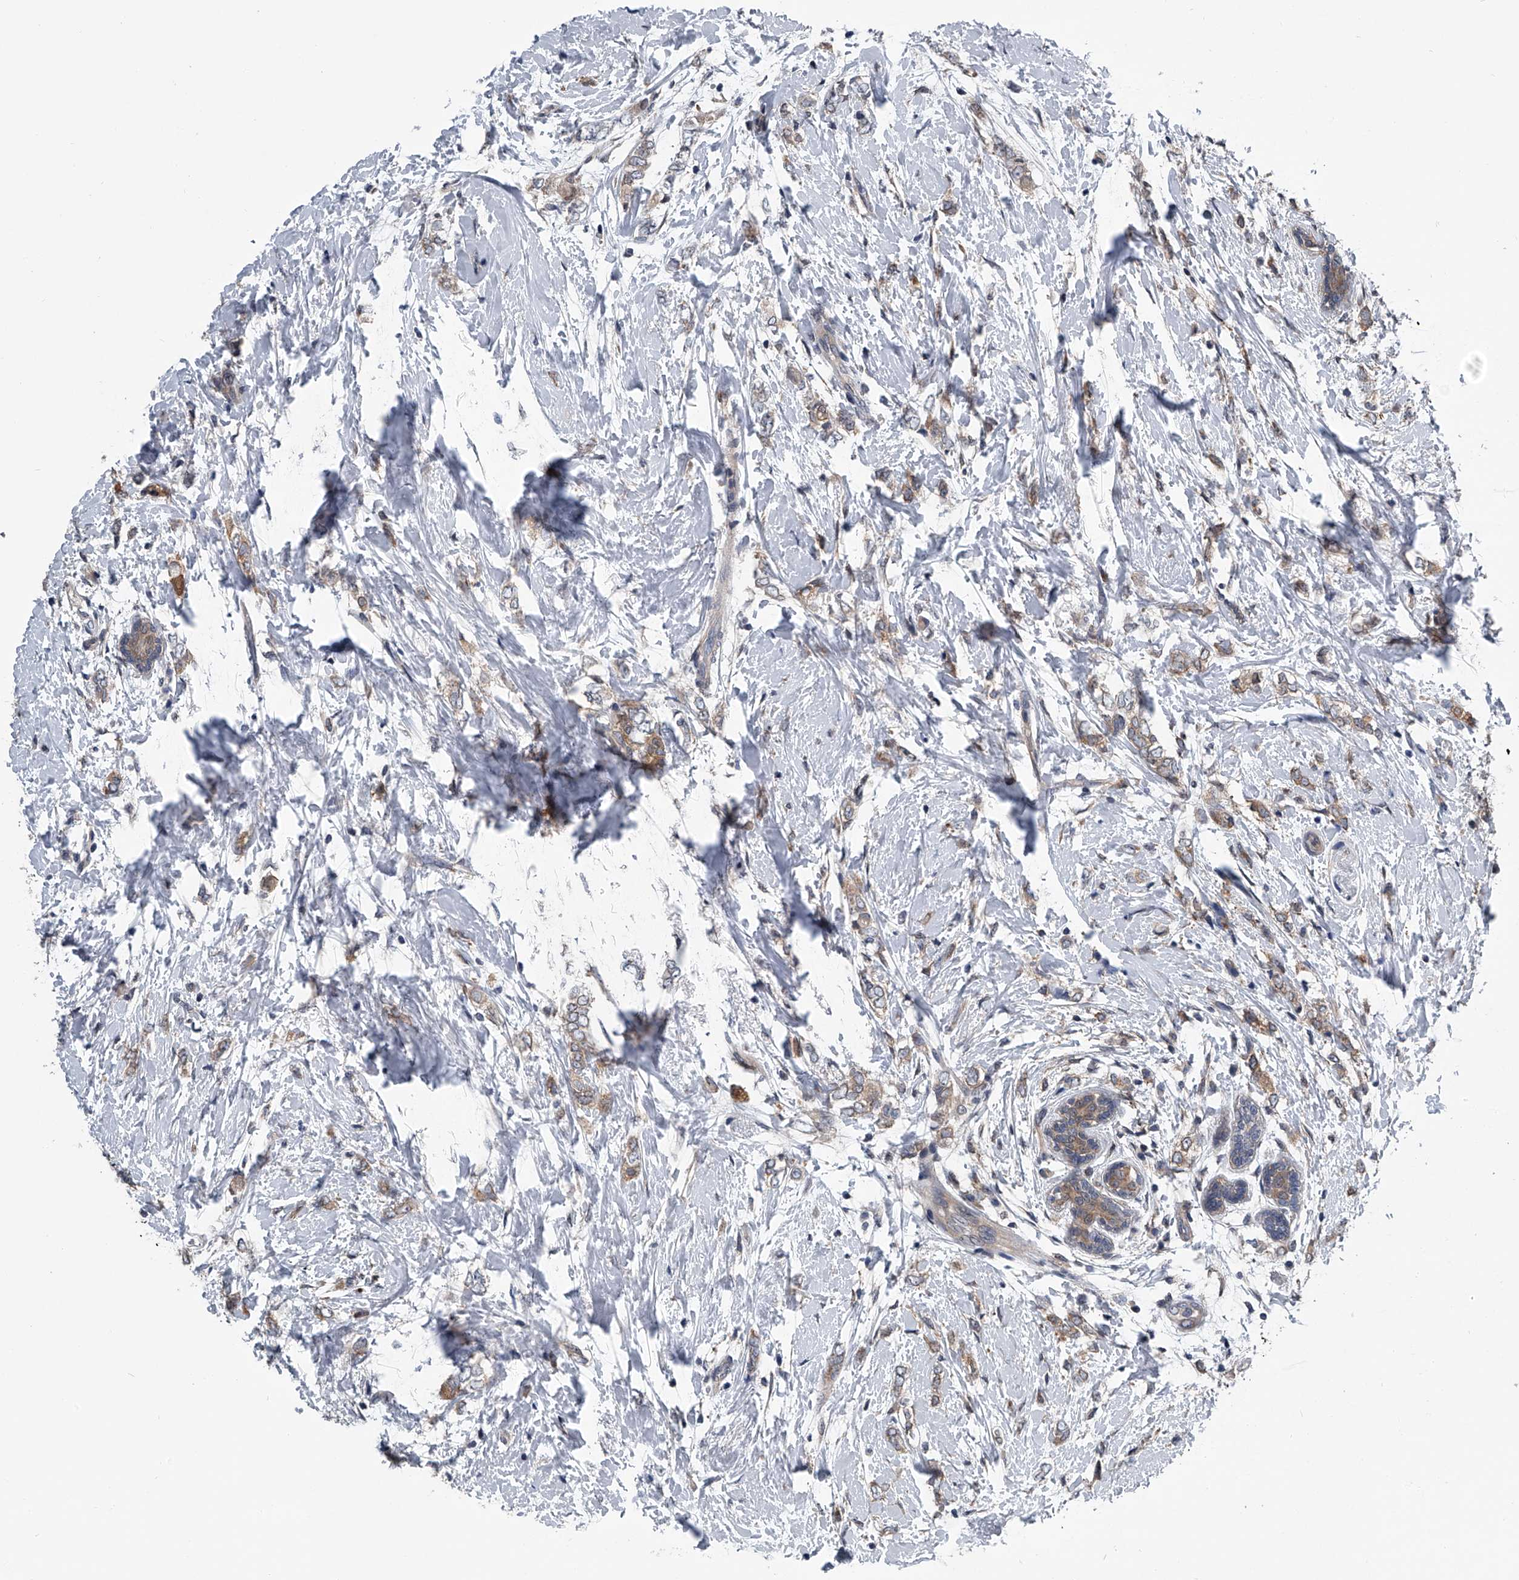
{"staining": {"intensity": "moderate", "quantity": ">75%", "location": "cytoplasmic/membranous"}, "tissue": "breast cancer", "cell_type": "Tumor cells", "image_type": "cancer", "snomed": [{"axis": "morphology", "description": "Normal tissue, NOS"}, {"axis": "morphology", "description": "Lobular carcinoma"}, {"axis": "topography", "description": "Breast"}], "caption": "Immunohistochemical staining of human lobular carcinoma (breast) demonstrates medium levels of moderate cytoplasmic/membranous staining in about >75% of tumor cells.", "gene": "PPP2R5D", "patient": {"sex": "female", "age": 47}}